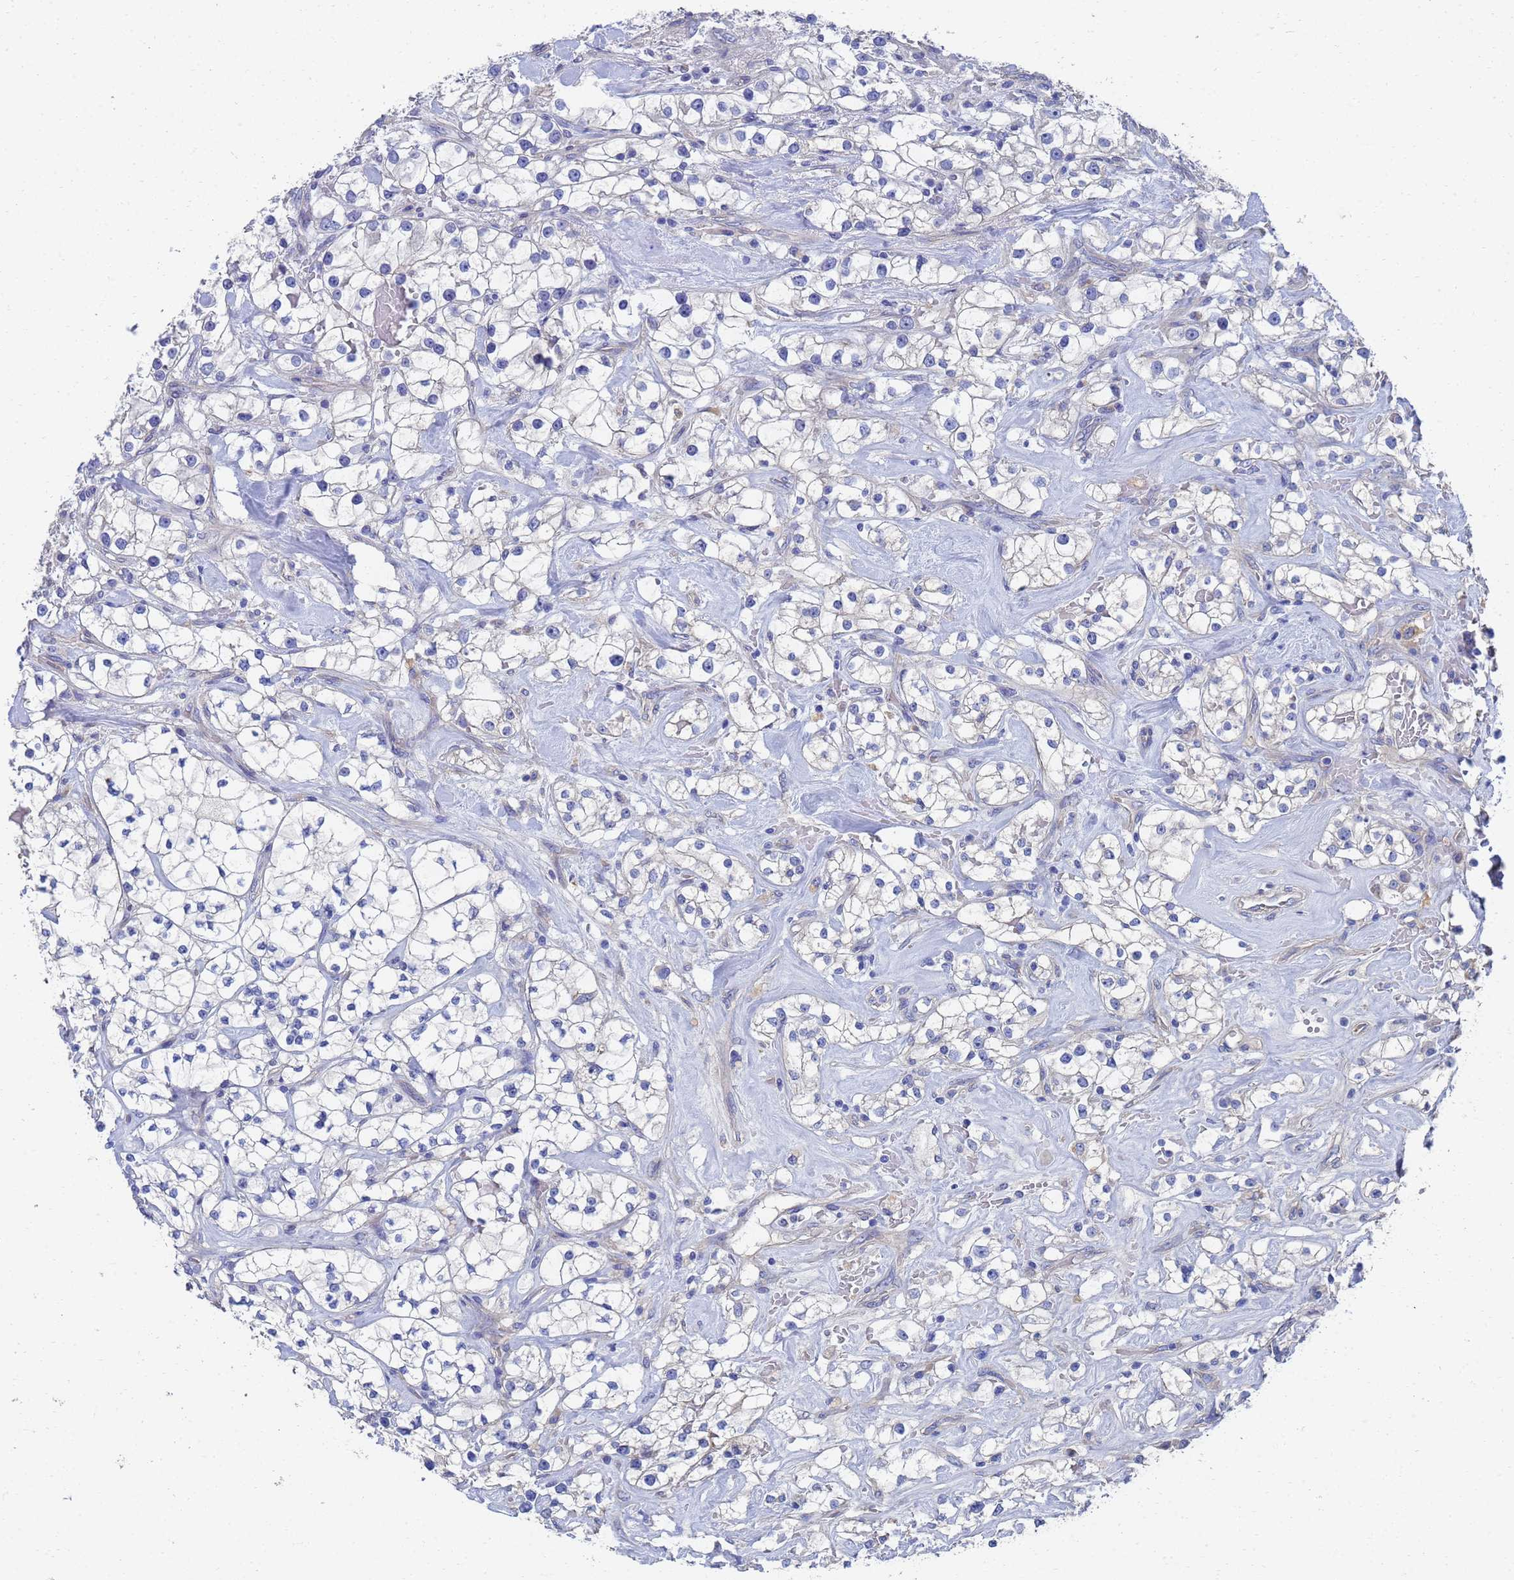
{"staining": {"intensity": "negative", "quantity": "none", "location": "none"}, "tissue": "renal cancer", "cell_type": "Tumor cells", "image_type": "cancer", "snomed": [{"axis": "morphology", "description": "Adenocarcinoma, NOS"}, {"axis": "topography", "description": "Kidney"}], "caption": "This is an immunohistochemistry (IHC) image of human renal adenocarcinoma. There is no staining in tumor cells.", "gene": "LBX2", "patient": {"sex": "male", "age": 77}}